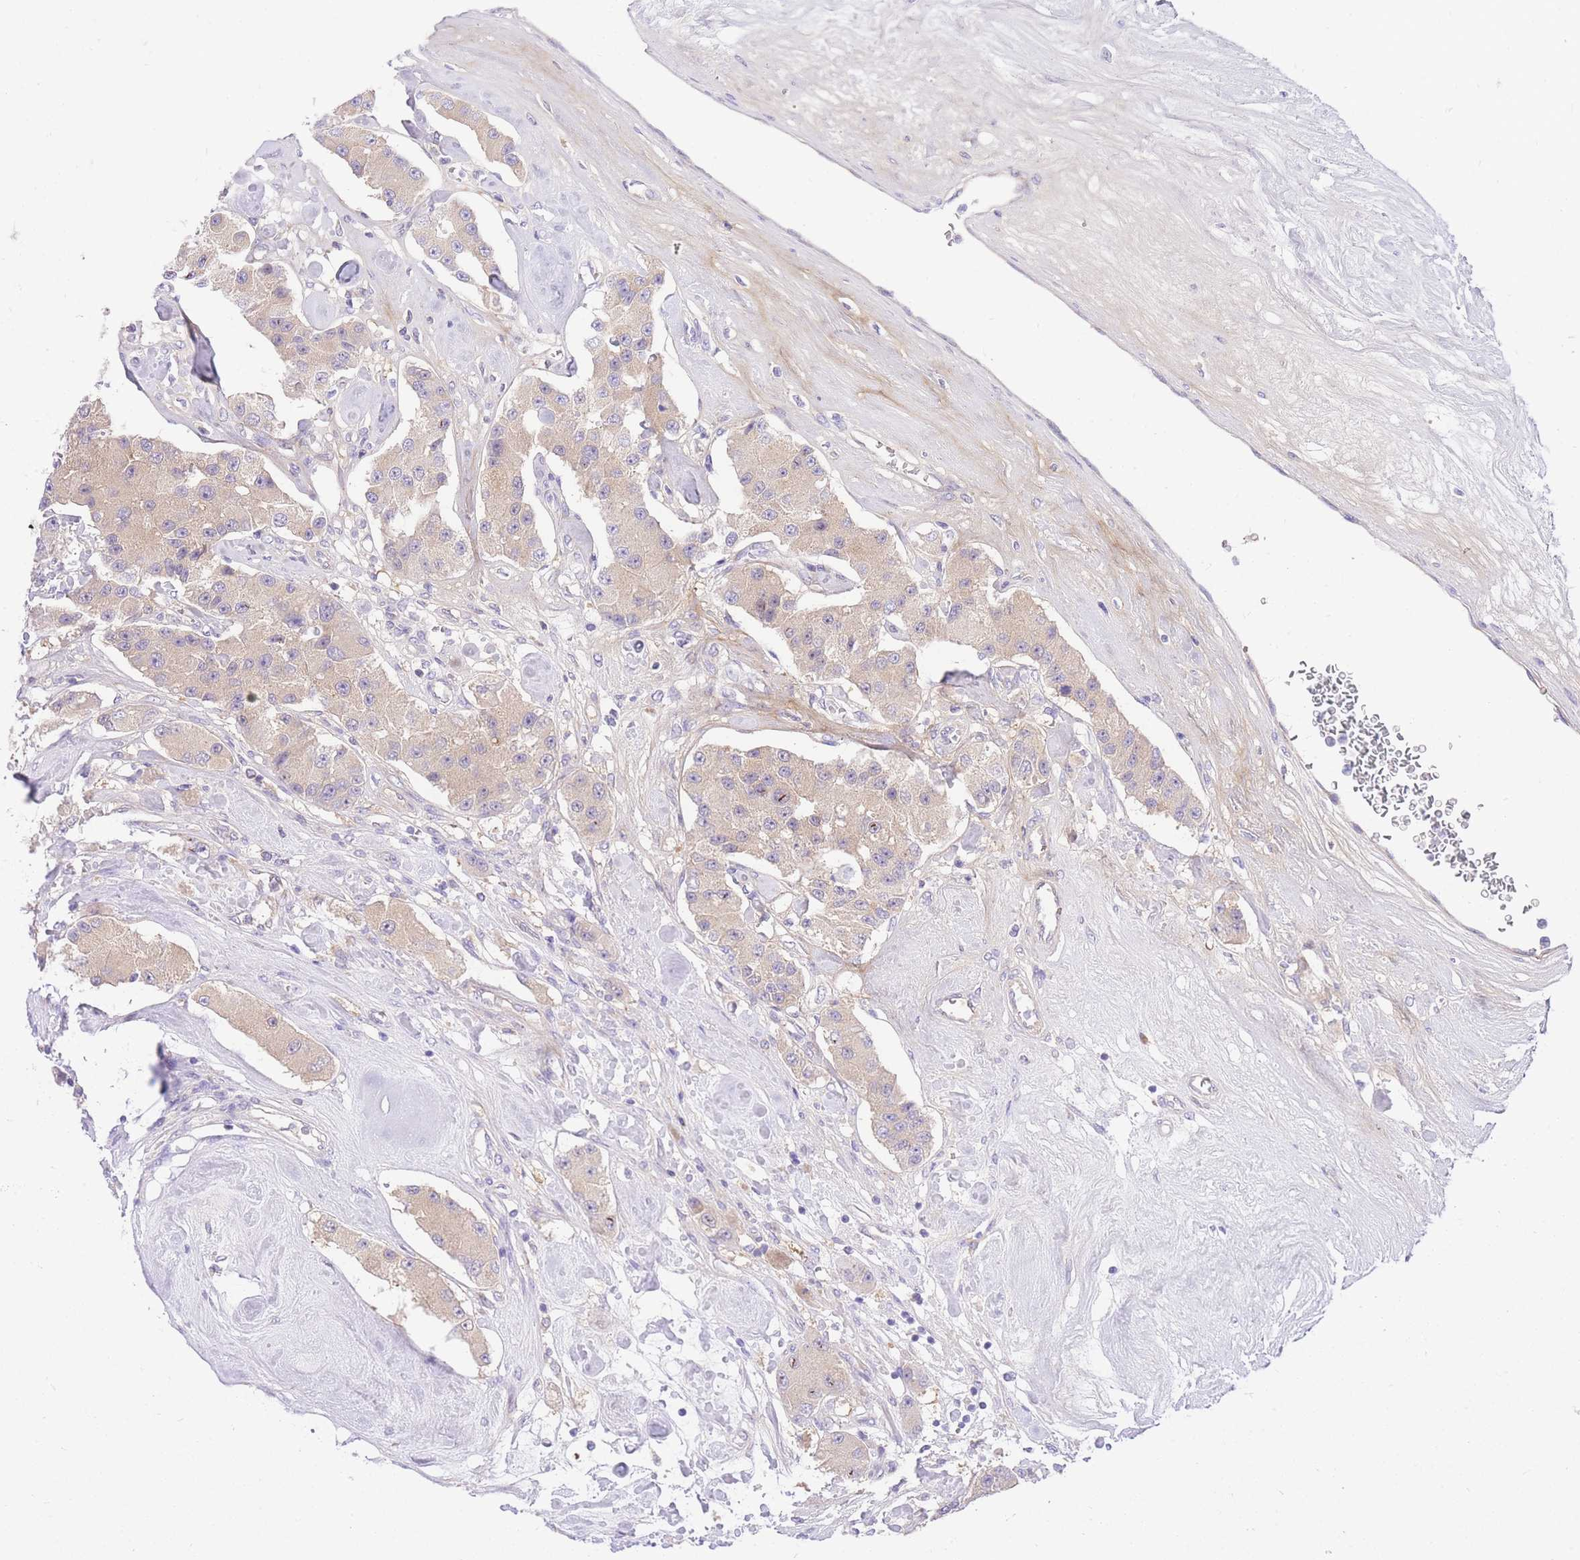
{"staining": {"intensity": "weak", "quantity": ">75%", "location": "cytoplasmic/membranous"}, "tissue": "carcinoid", "cell_type": "Tumor cells", "image_type": "cancer", "snomed": [{"axis": "morphology", "description": "Carcinoid, malignant, NOS"}, {"axis": "topography", "description": "Pancreas"}], "caption": "Weak cytoplasmic/membranous expression for a protein is present in about >75% of tumor cells of carcinoid (malignant) using immunohistochemistry.", "gene": "LIPH", "patient": {"sex": "male", "age": 41}}